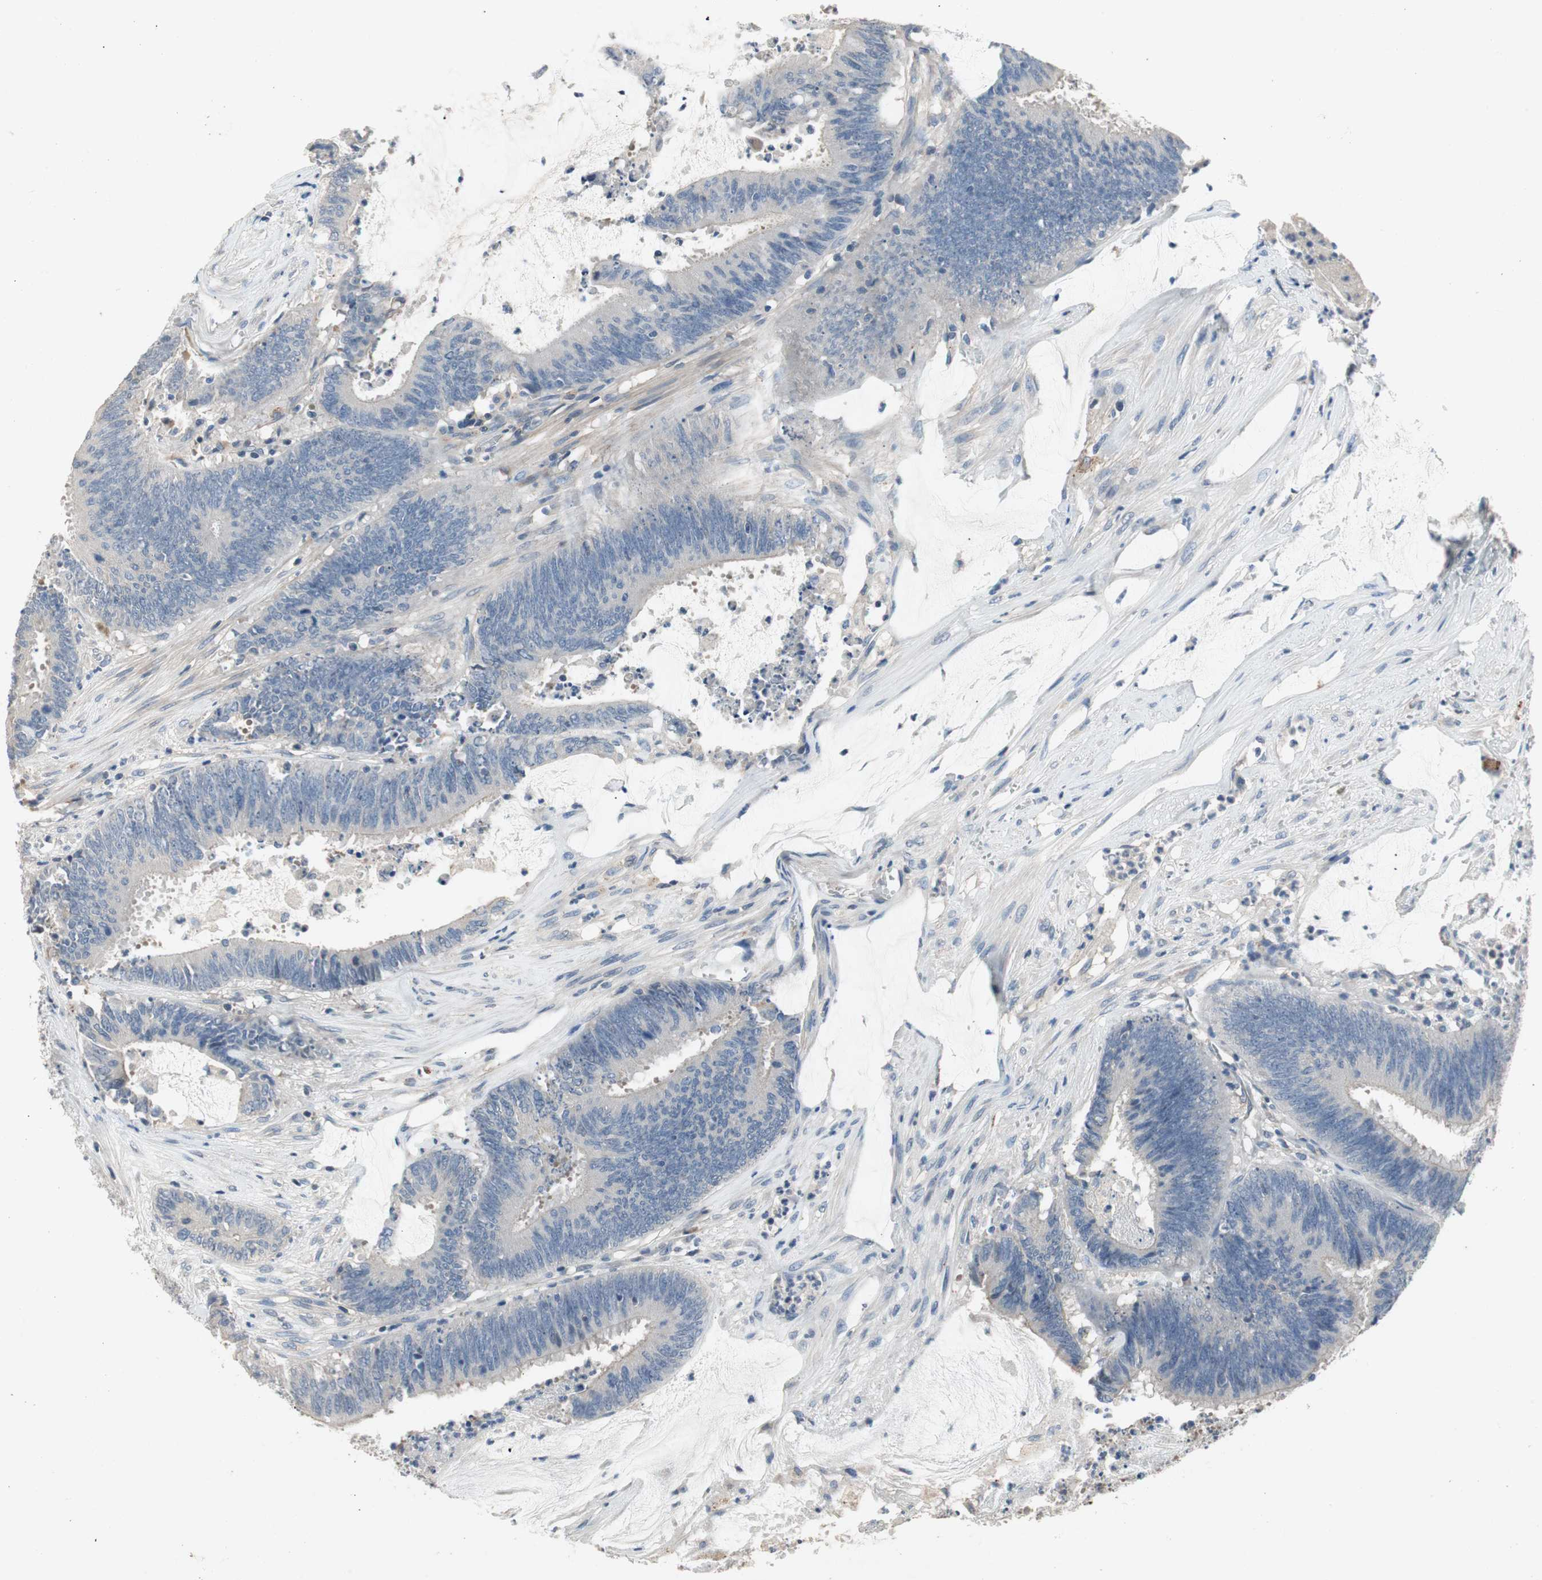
{"staining": {"intensity": "negative", "quantity": "none", "location": "none"}, "tissue": "colorectal cancer", "cell_type": "Tumor cells", "image_type": "cancer", "snomed": [{"axis": "morphology", "description": "Adenocarcinoma, NOS"}, {"axis": "topography", "description": "Rectum"}], "caption": "Immunohistochemistry (IHC) photomicrograph of neoplastic tissue: human colorectal adenocarcinoma stained with DAB exhibits no significant protein staining in tumor cells.", "gene": "ALPL", "patient": {"sex": "female", "age": 66}}